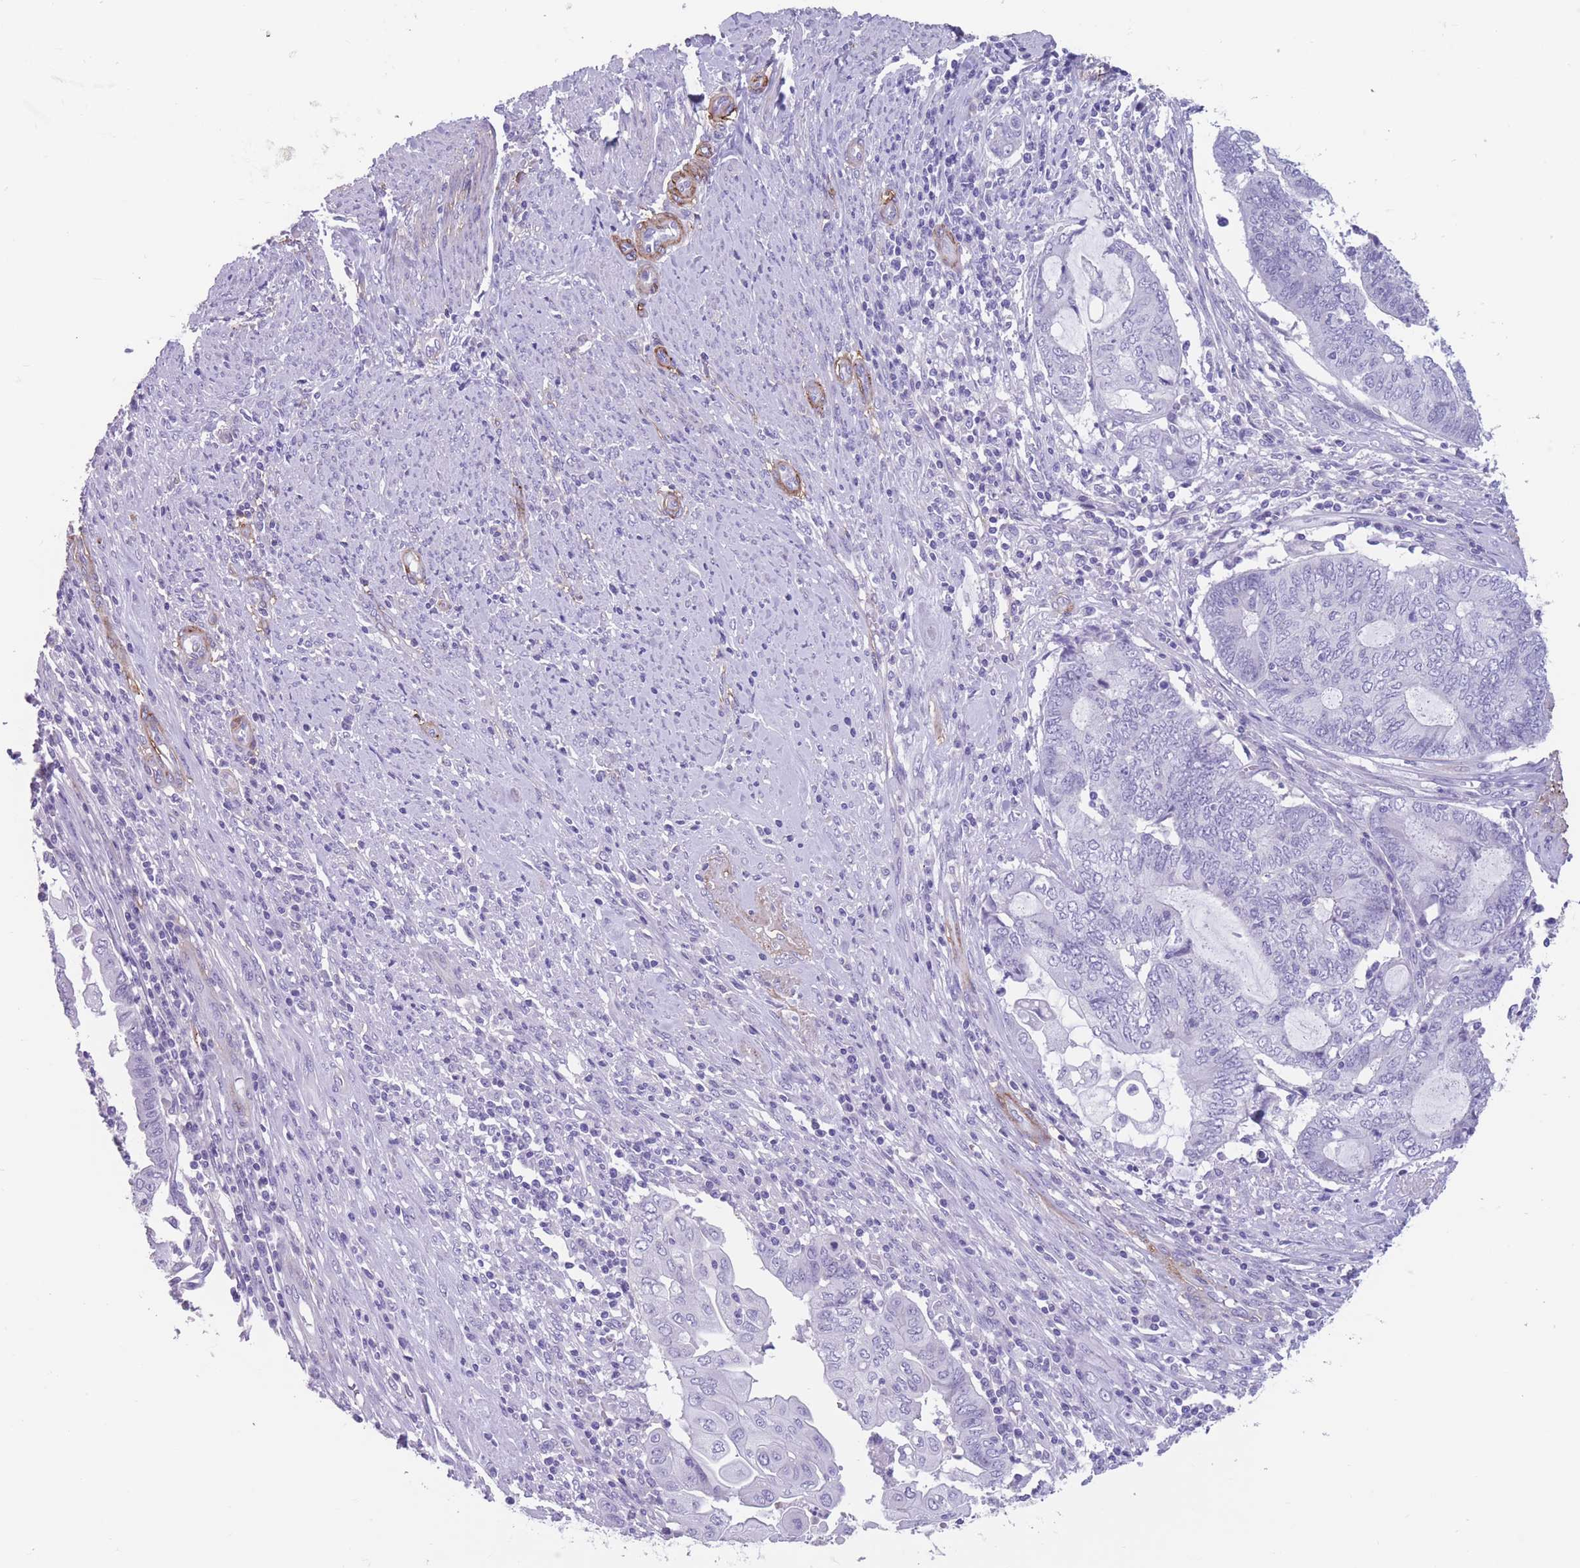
{"staining": {"intensity": "negative", "quantity": "none", "location": "none"}, "tissue": "endometrial cancer", "cell_type": "Tumor cells", "image_type": "cancer", "snomed": [{"axis": "morphology", "description": "Adenocarcinoma, NOS"}, {"axis": "topography", "description": "Uterus"}, {"axis": "topography", "description": "Endometrium"}], "caption": "Immunohistochemistry (IHC) of endometrial cancer demonstrates no positivity in tumor cells. Brightfield microscopy of immunohistochemistry (IHC) stained with DAB (brown) and hematoxylin (blue), captured at high magnification.", "gene": "DPYD", "patient": {"sex": "female", "age": 70}}